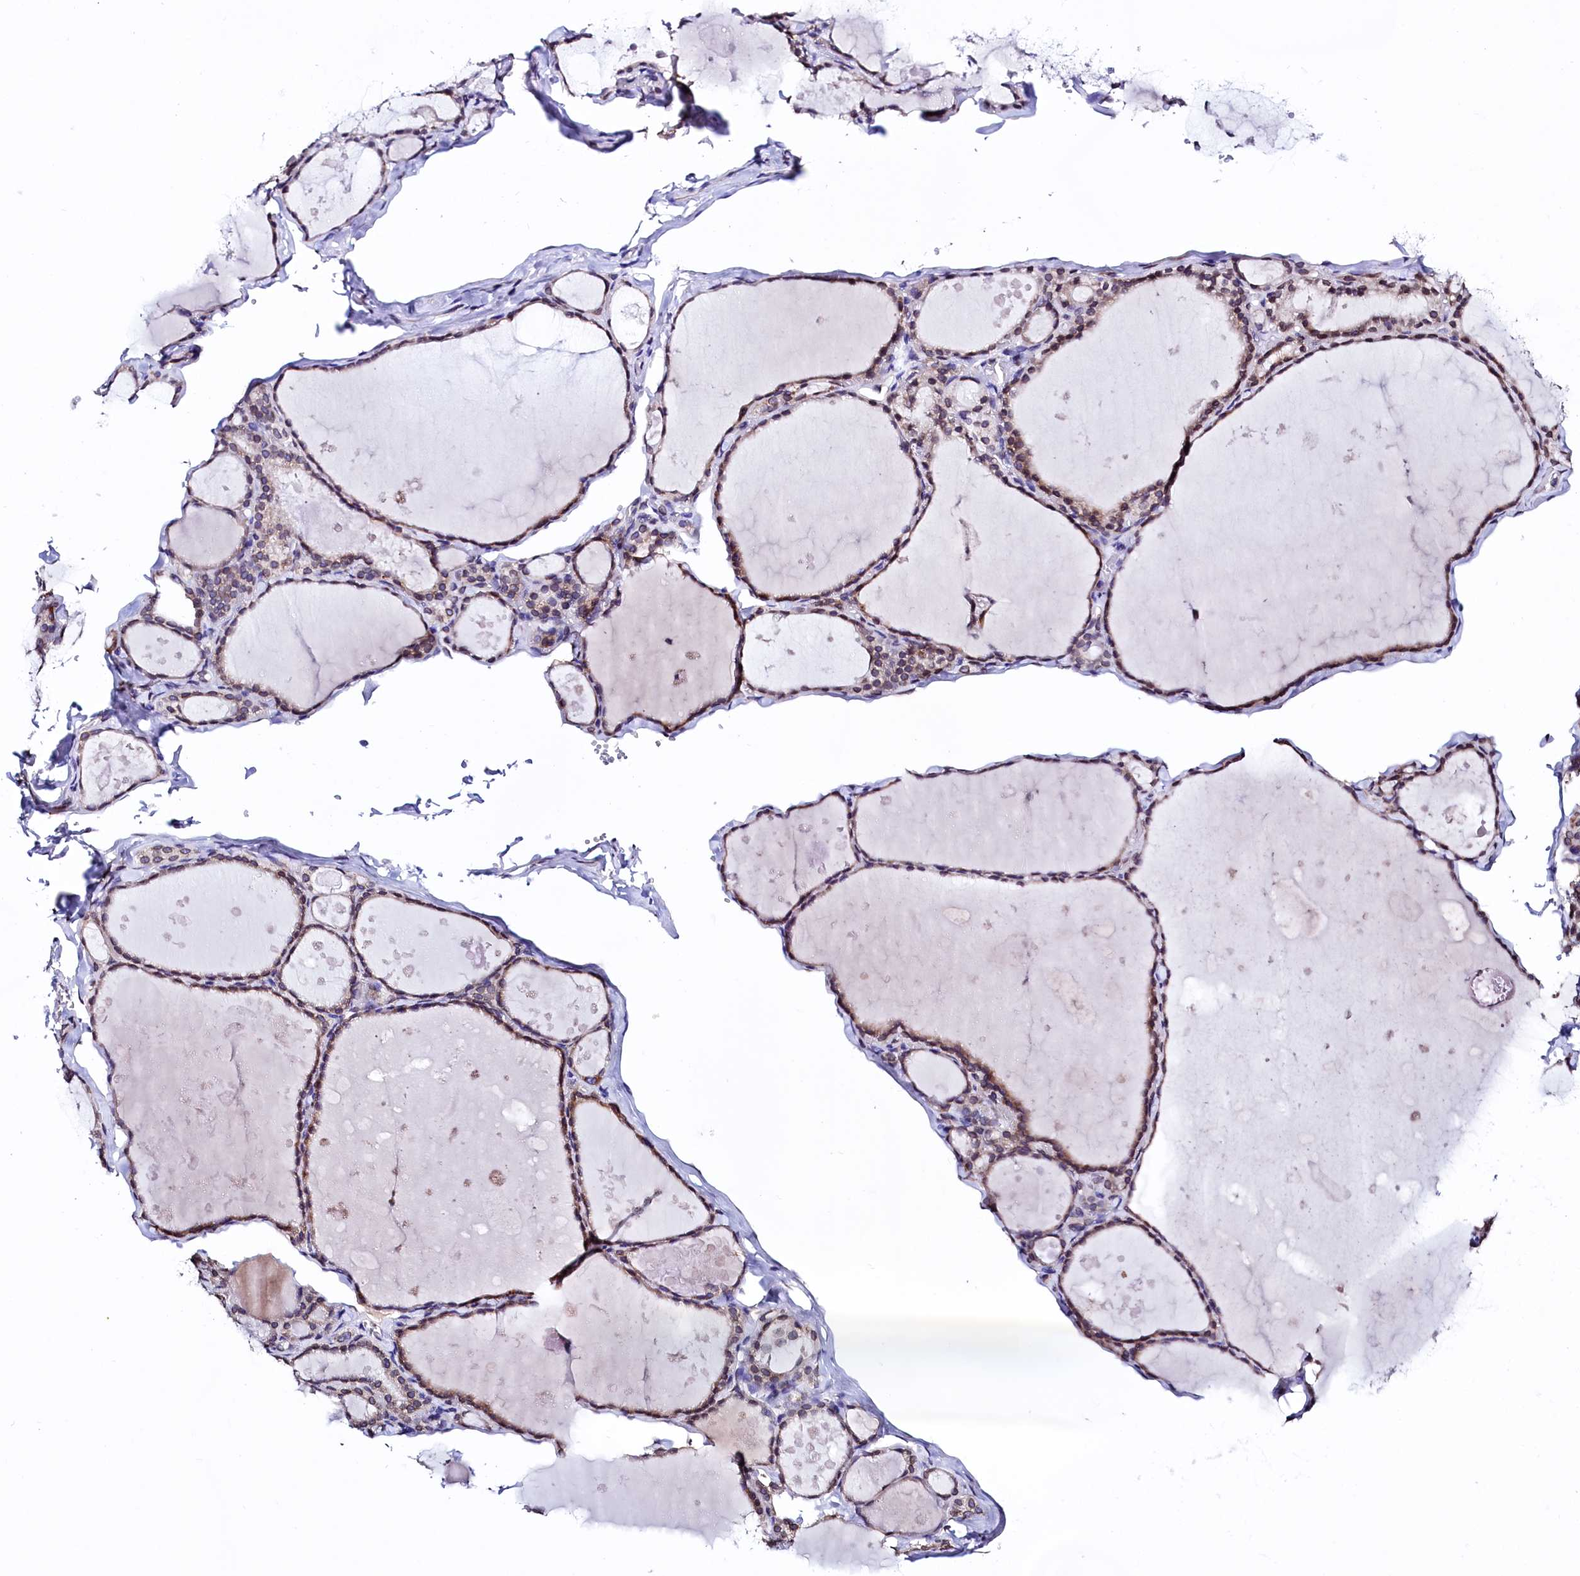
{"staining": {"intensity": "weak", "quantity": ">75%", "location": "cytoplasmic/membranous"}, "tissue": "thyroid gland", "cell_type": "Glandular cells", "image_type": "normal", "snomed": [{"axis": "morphology", "description": "Normal tissue, NOS"}, {"axis": "topography", "description": "Thyroid gland"}], "caption": "Glandular cells display weak cytoplasmic/membranous staining in about >75% of cells in unremarkable thyroid gland. The staining was performed using DAB, with brown indicating positive protein expression. Nuclei are stained blue with hematoxylin.", "gene": "HAND1", "patient": {"sex": "male", "age": 56}}